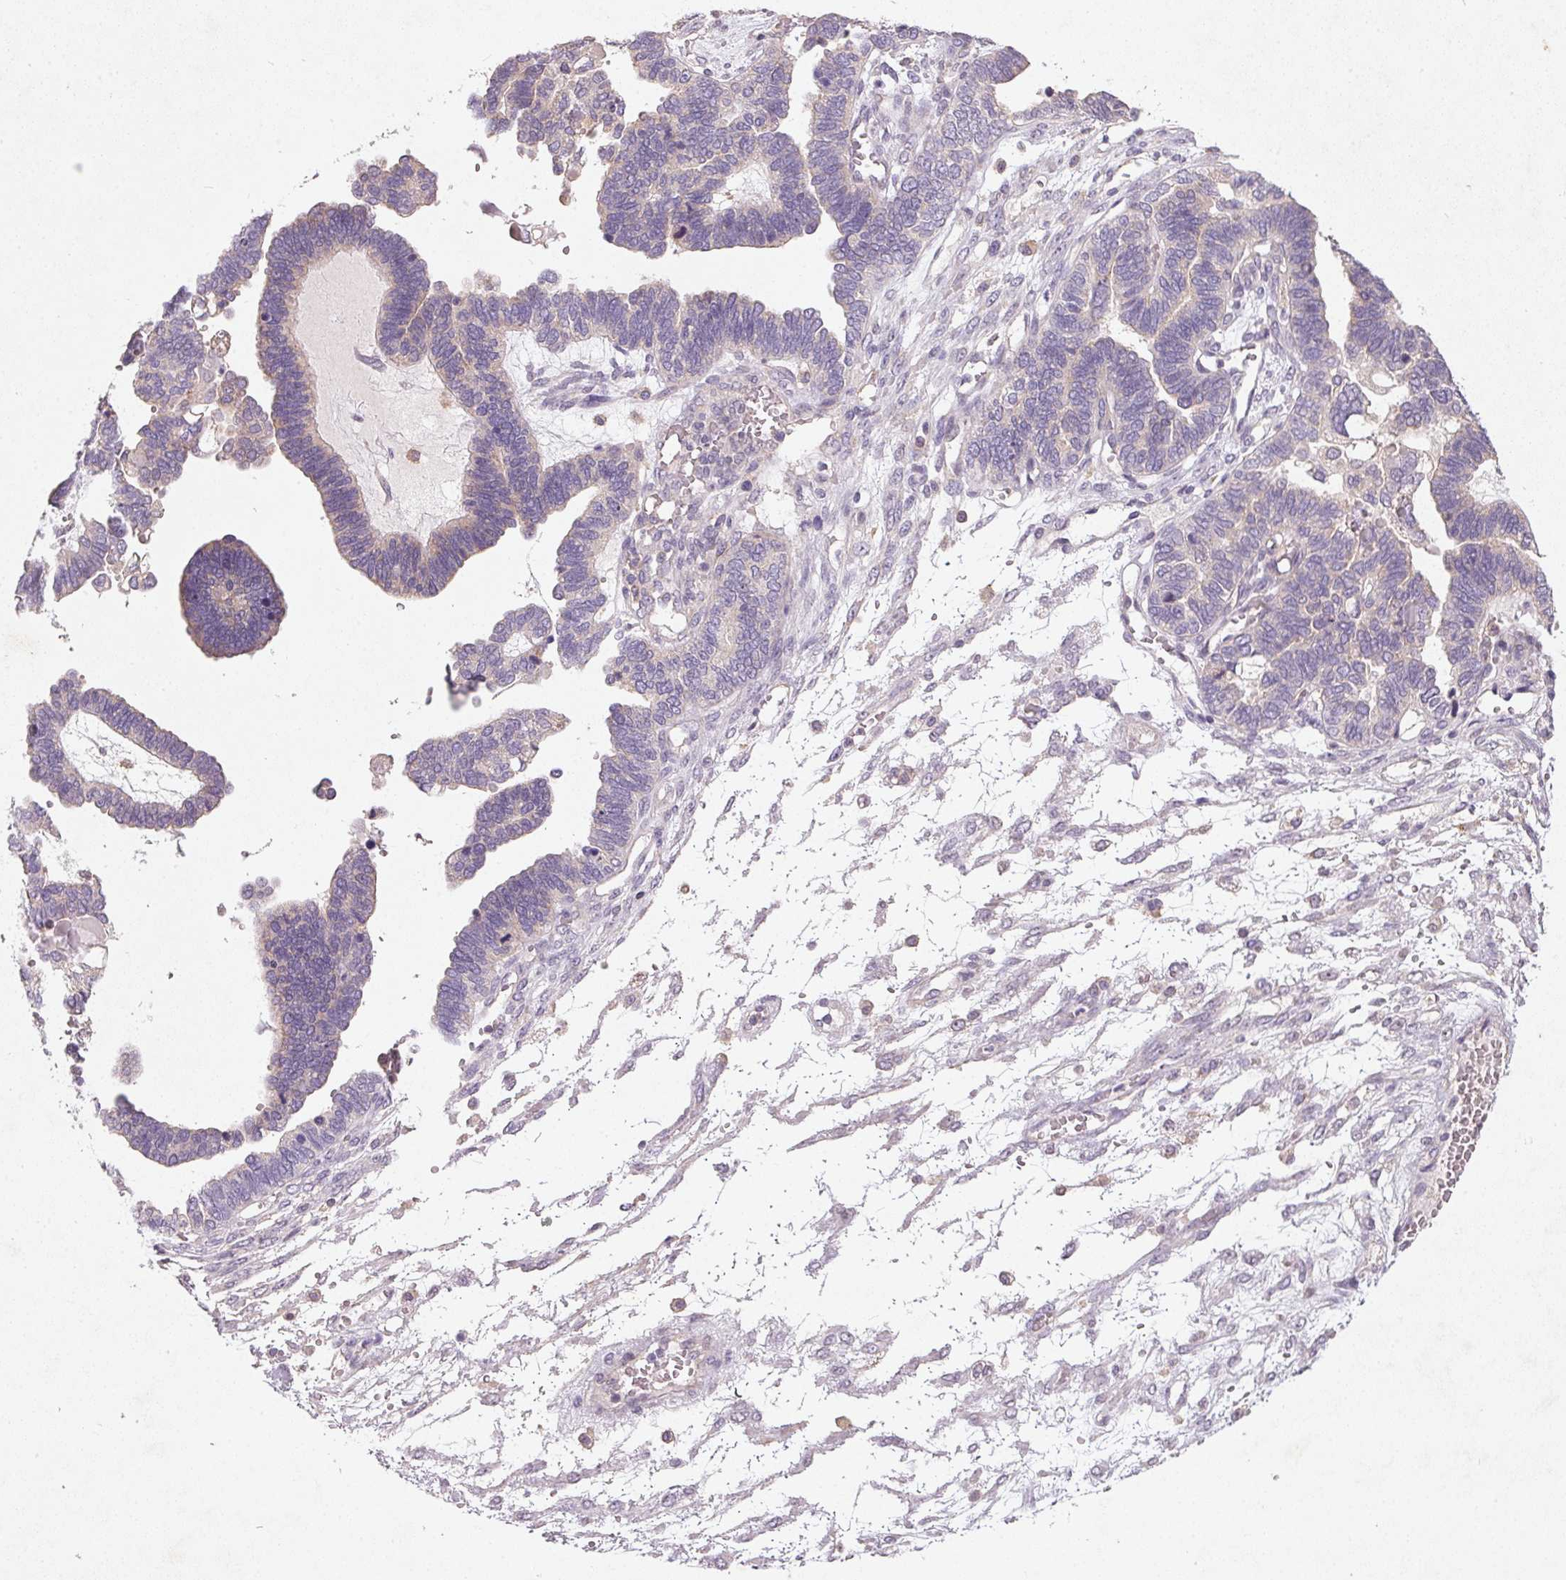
{"staining": {"intensity": "negative", "quantity": "none", "location": "none"}, "tissue": "ovarian cancer", "cell_type": "Tumor cells", "image_type": "cancer", "snomed": [{"axis": "morphology", "description": "Cystadenocarcinoma, serous, NOS"}, {"axis": "topography", "description": "Ovary"}], "caption": "Tumor cells are negative for protein expression in human ovarian cancer.", "gene": "KCNK15", "patient": {"sex": "female", "age": 51}}